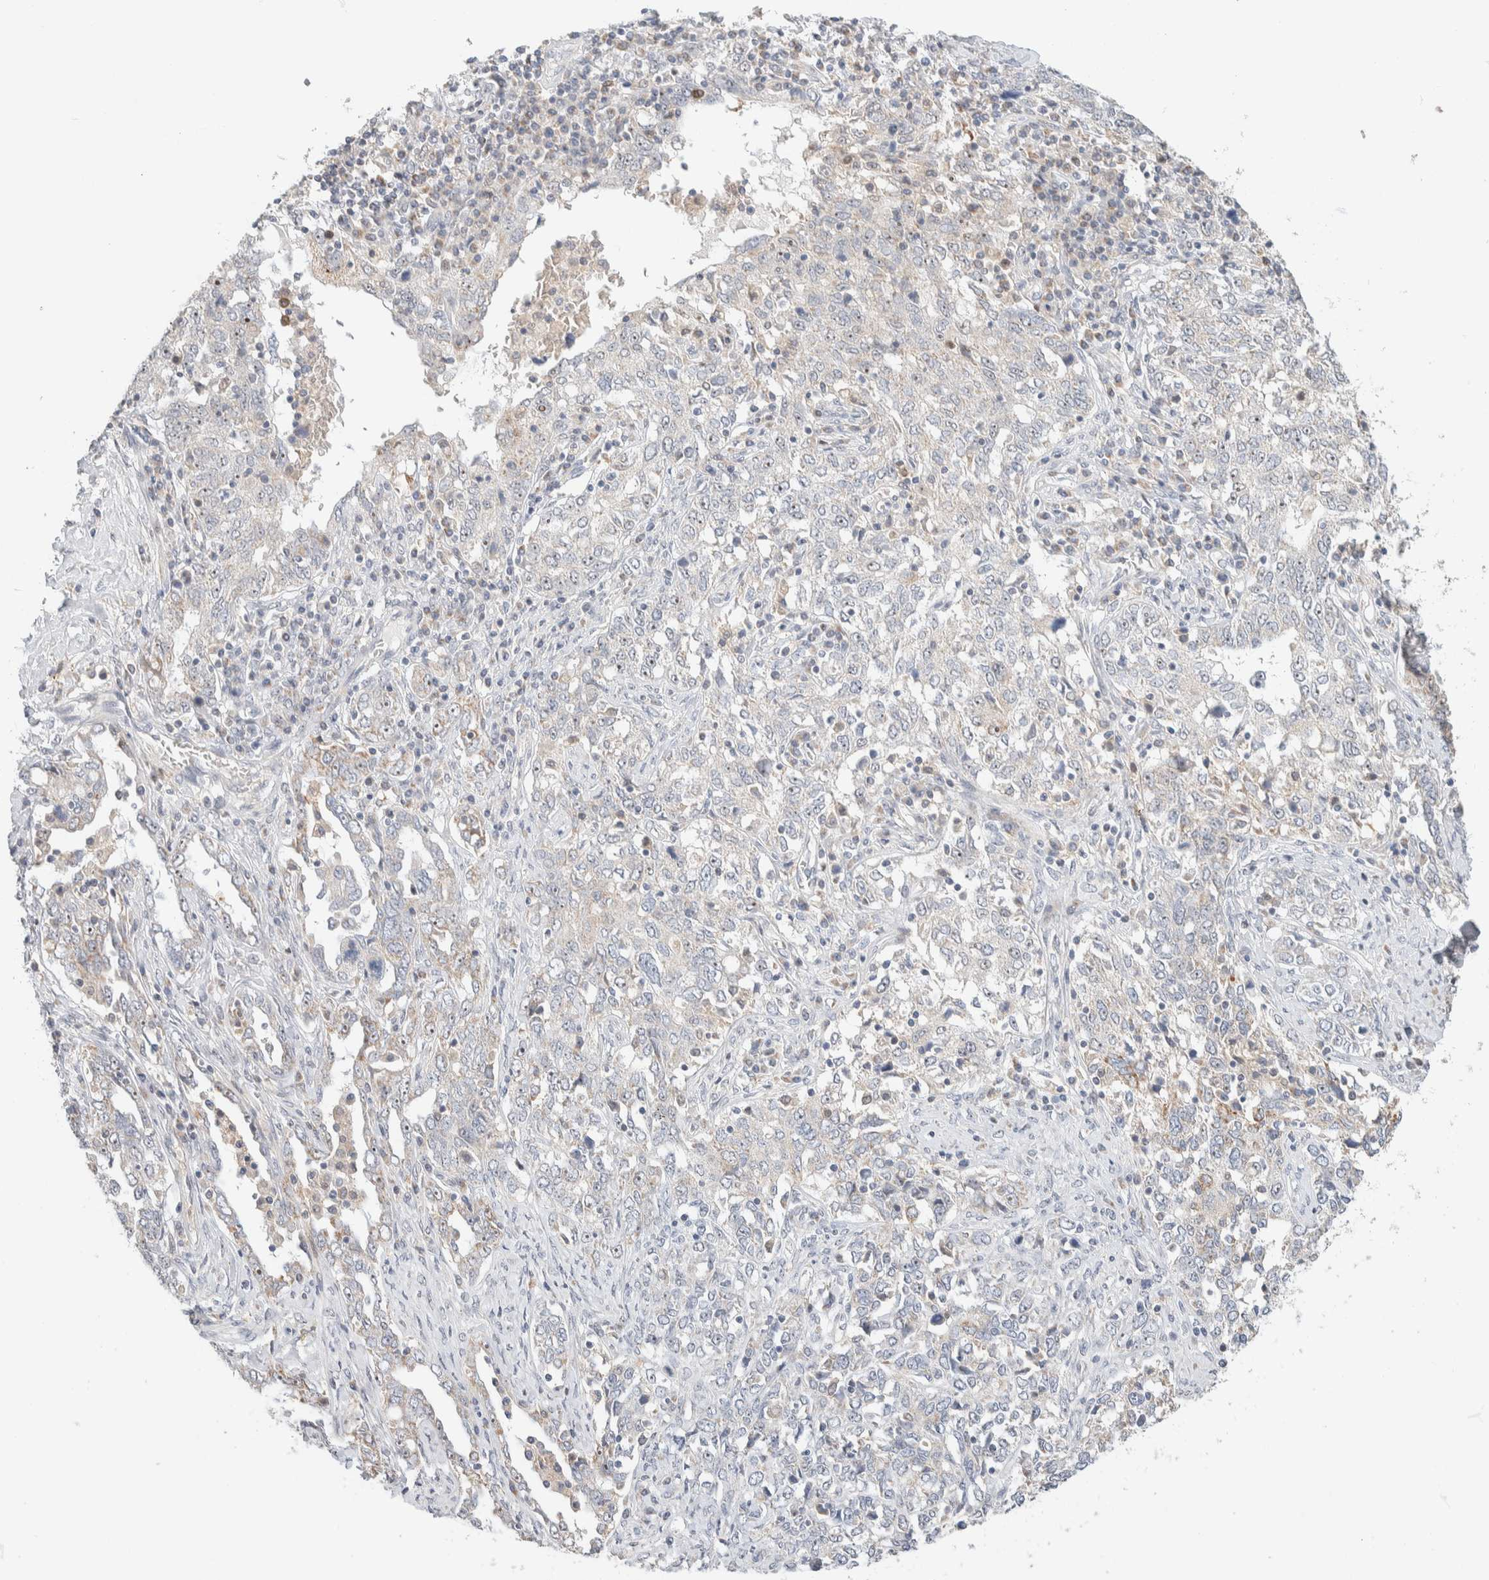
{"staining": {"intensity": "negative", "quantity": "none", "location": "none"}, "tissue": "ovarian cancer", "cell_type": "Tumor cells", "image_type": "cancer", "snomed": [{"axis": "morphology", "description": "Carcinoma, endometroid"}, {"axis": "topography", "description": "Ovary"}], "caption": "A histopathology image of human ovarian cancer (endometroid carcinoma) is negative for staining in tumor cells. (Immunohistochemistry (ihc), brightfield microscopy, high magnification).", "gene": "HDHD3", "patient": {"sex": "female", "age": 62}}